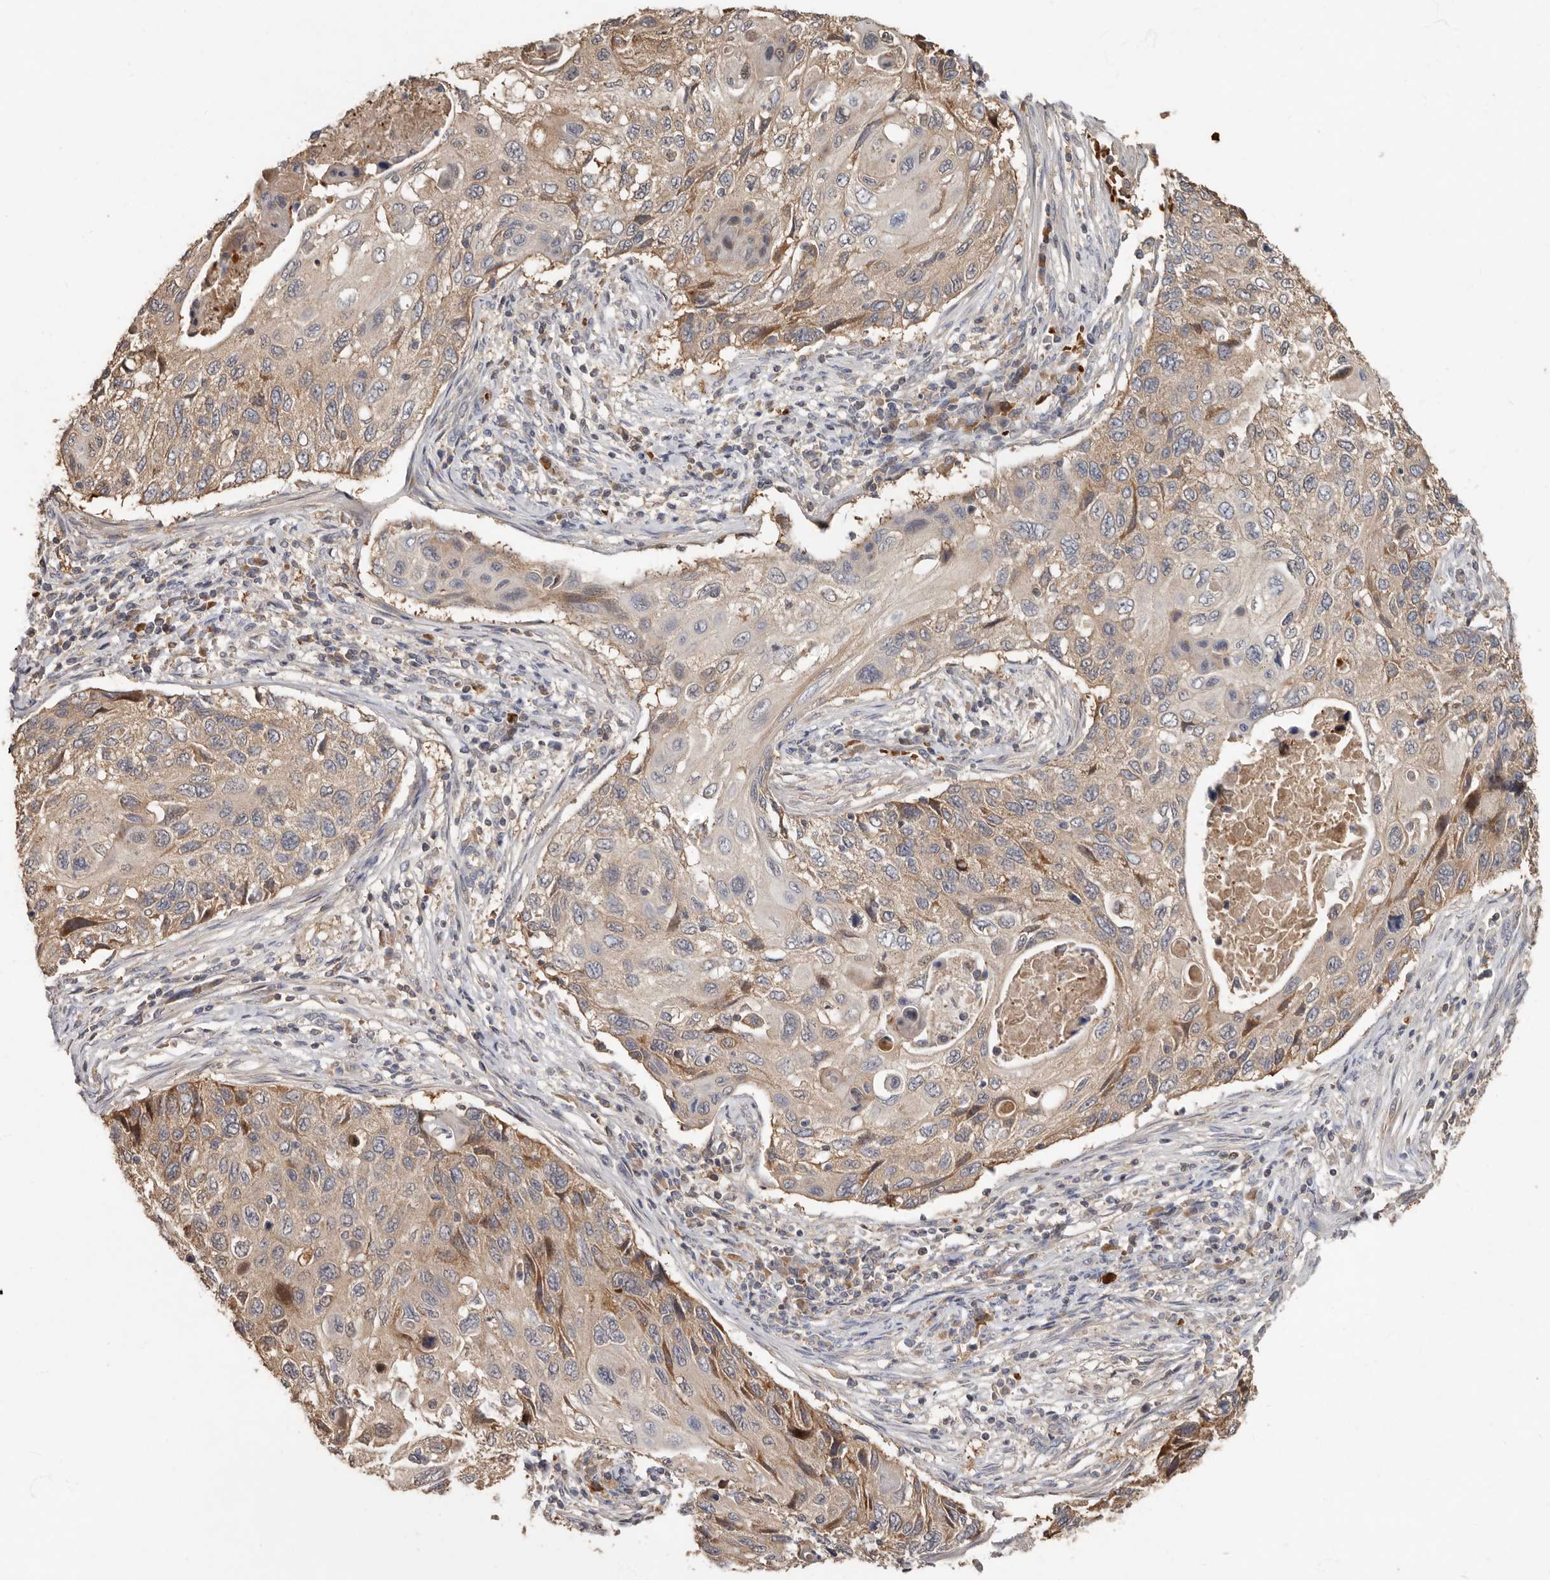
{"staining": {"intensity": "moderate", "quantity": "<25%", "location": "cytoplasmic/membranous"}, "tissue": "cervical cancer", "cell_type": "Tumor cells", "image_type": "cancer", "snomed": [{"axis": "morphology", "description": "Squamous cell carcinoma, NOS"}, {"axis": "topography", "description": "Cervix"}], "caption": "Cervical squamous cell carcinoma stained with a protein marker reveals moderate staining in tumor cells.", "gene": "KIF26B", "patient": {"sex": "female", "age": 70}}